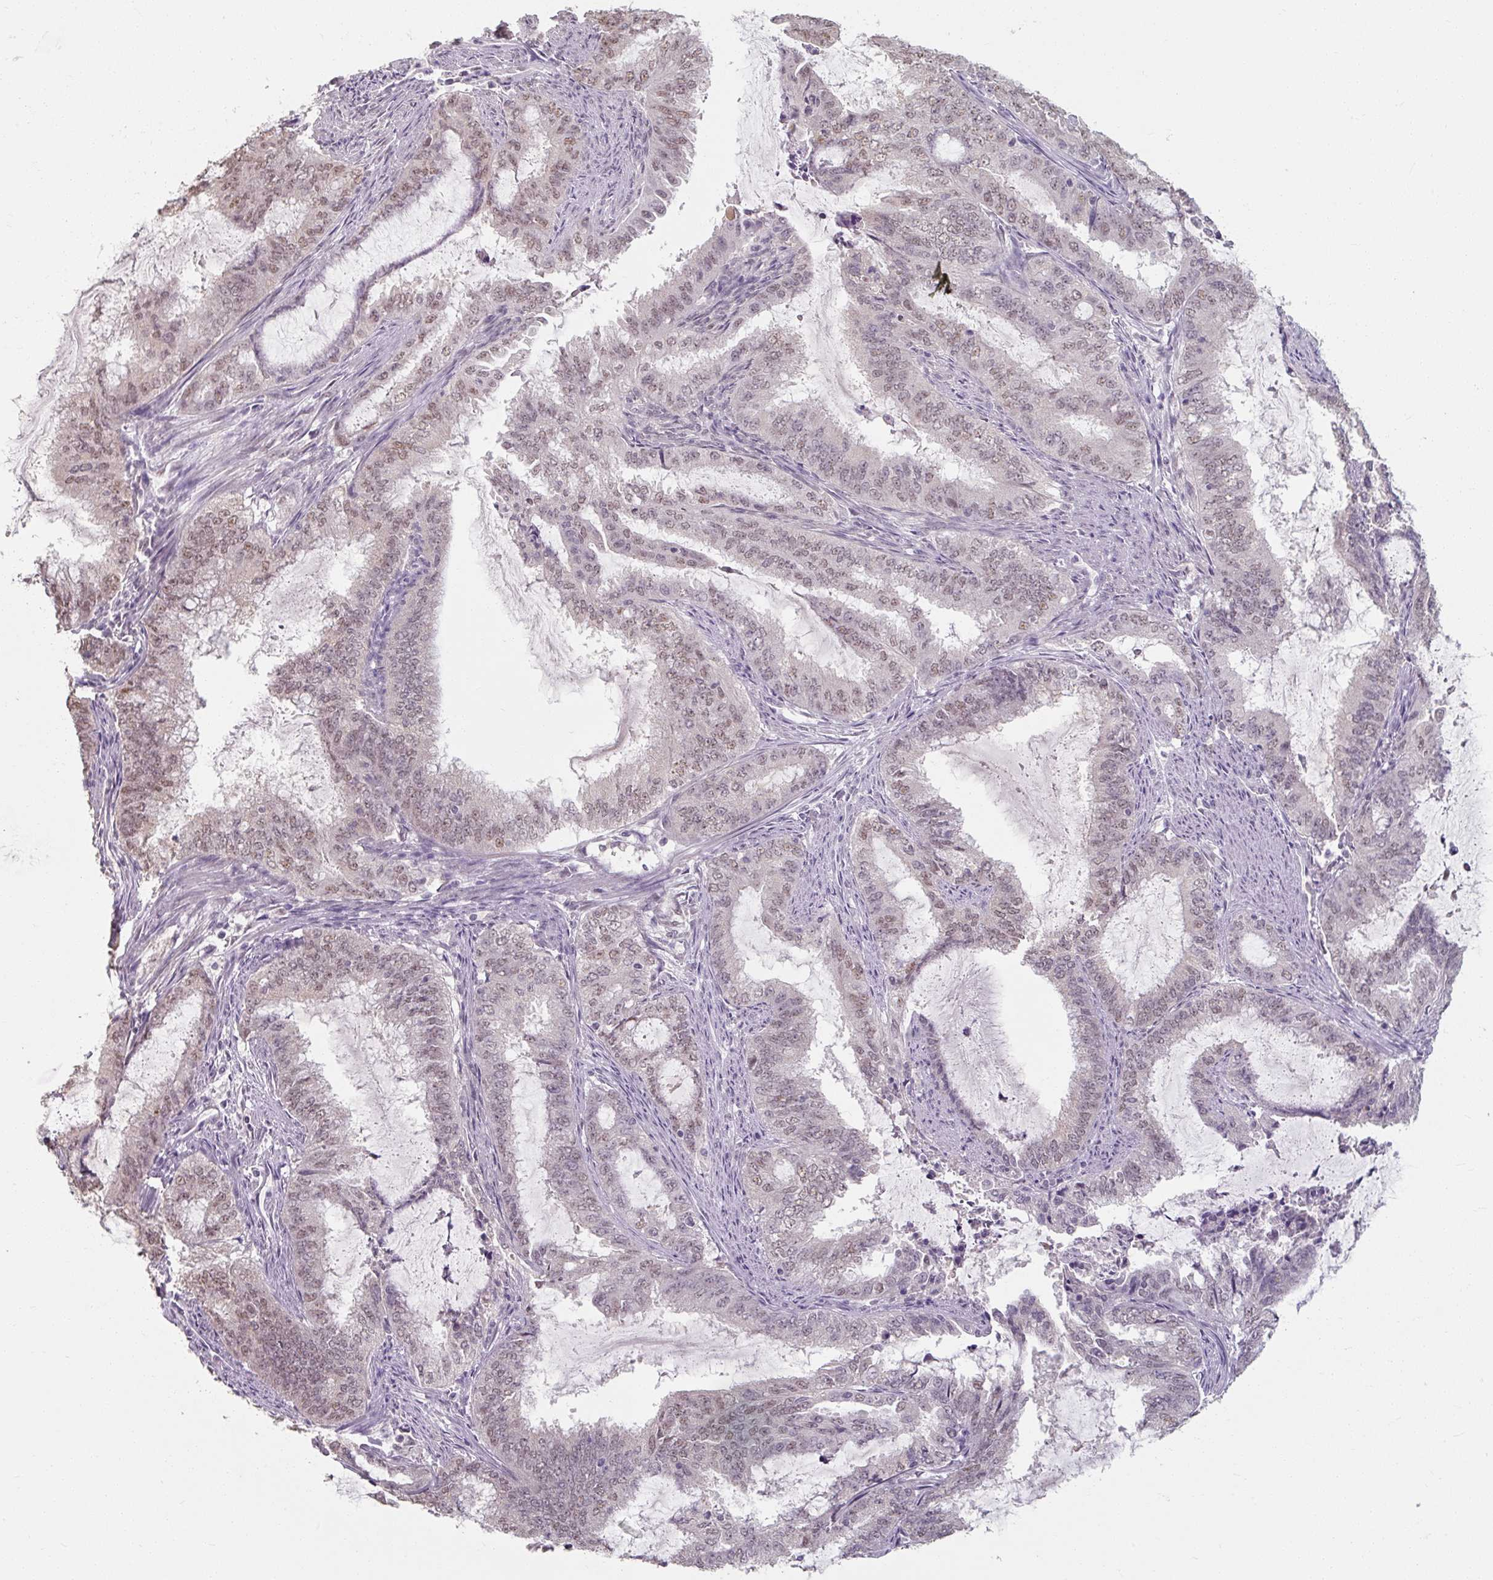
{"staining": {"intensity": "weak", "quantity": "<25%", "location": "nuclear"}, "tissue": "endometrial cancer", "cell_type": "Tumor cells", "image_type": "cancer", "snomed": [{"axis": "morphology", "description": "Adenocarcinoma, NOS"}, {"axis": "topography", "description": "Endometrium"}], "caption": "Protein analysis of endometrial cancer (adenocarcinoma) exhibits no significant staining in tumor cells.", "gene": "ZFTRAF1", "patient": {"sex": "female", "age": 51}}